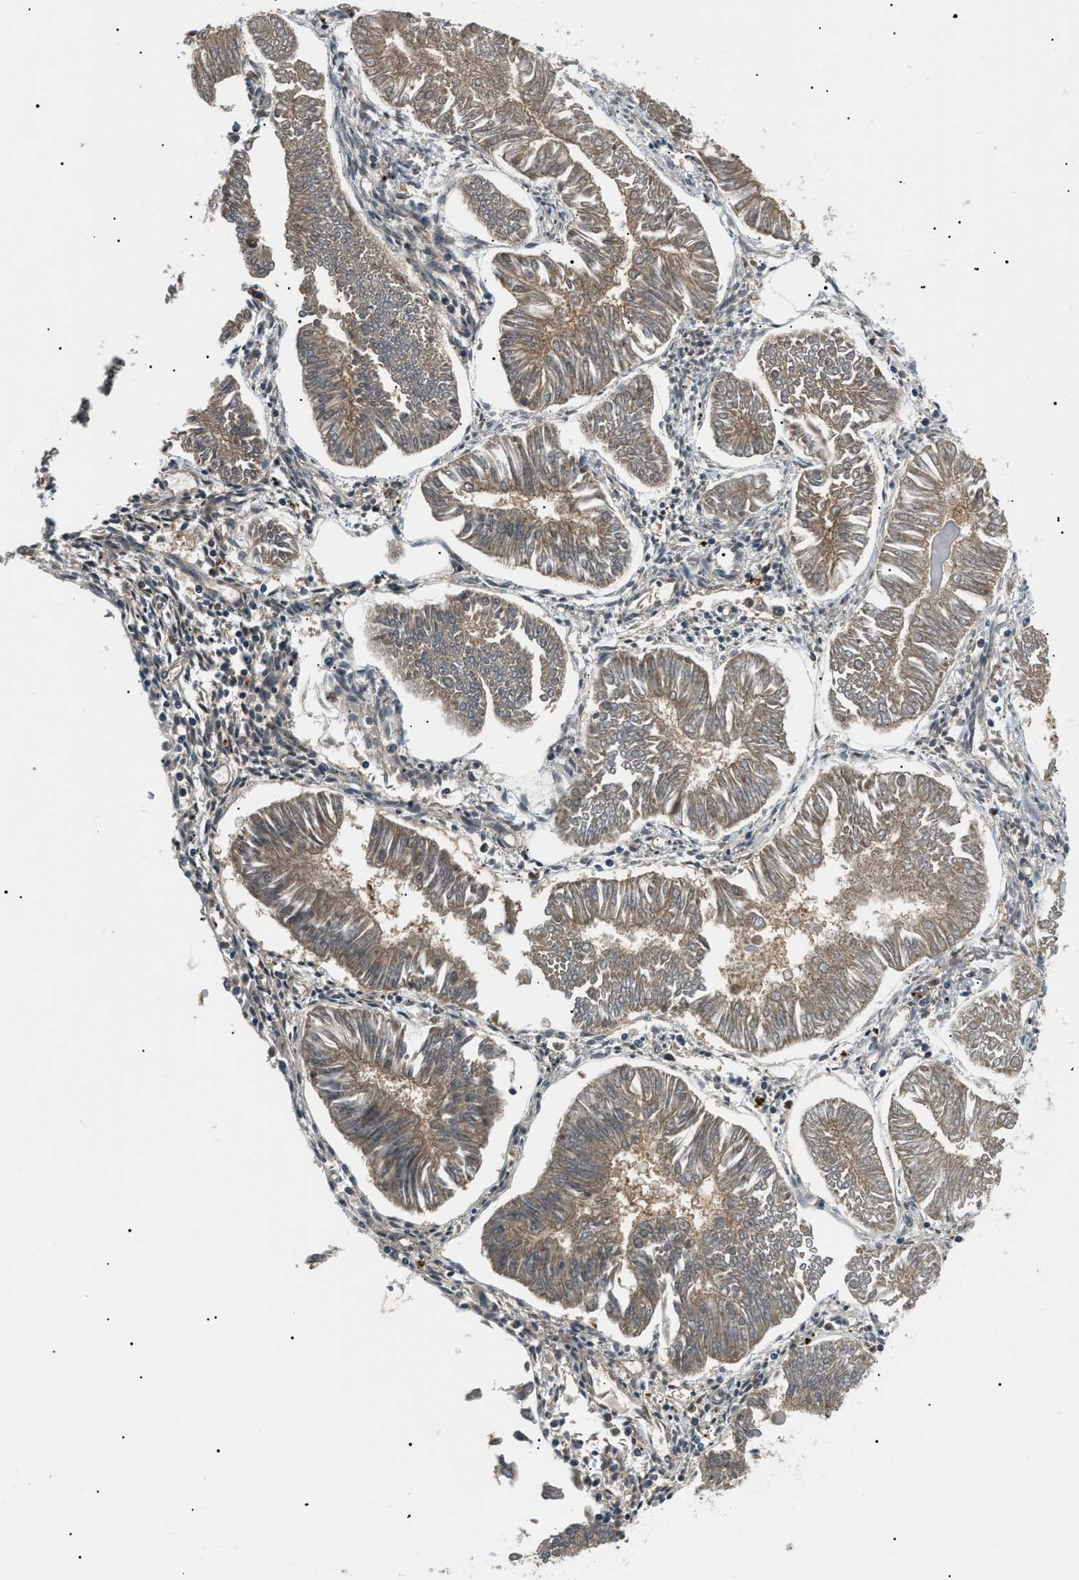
{"staining": {"intensity": "moderate", "quantity": ">75%", "location": "cytoplasmic/membranous"}, "tissue": "endometrial cancer", "cell_type": "Tumor cells", "image_type": "cancer", "snomed": [{"axis": "morphology", "description": "Adenocarcinoma, NOS"}, {"axis": "topography", "description": "Endometrium"}], "caption": "About >75% of tumor cells in human endometrial cancer (adenocarcinoma) exhibit moderate cytoplasmic/membranous protein expression as visualized by brown immunohistochemical staining.", "gene": "ATP6AP1", "patient": {"sex": "female", "age": 53}}